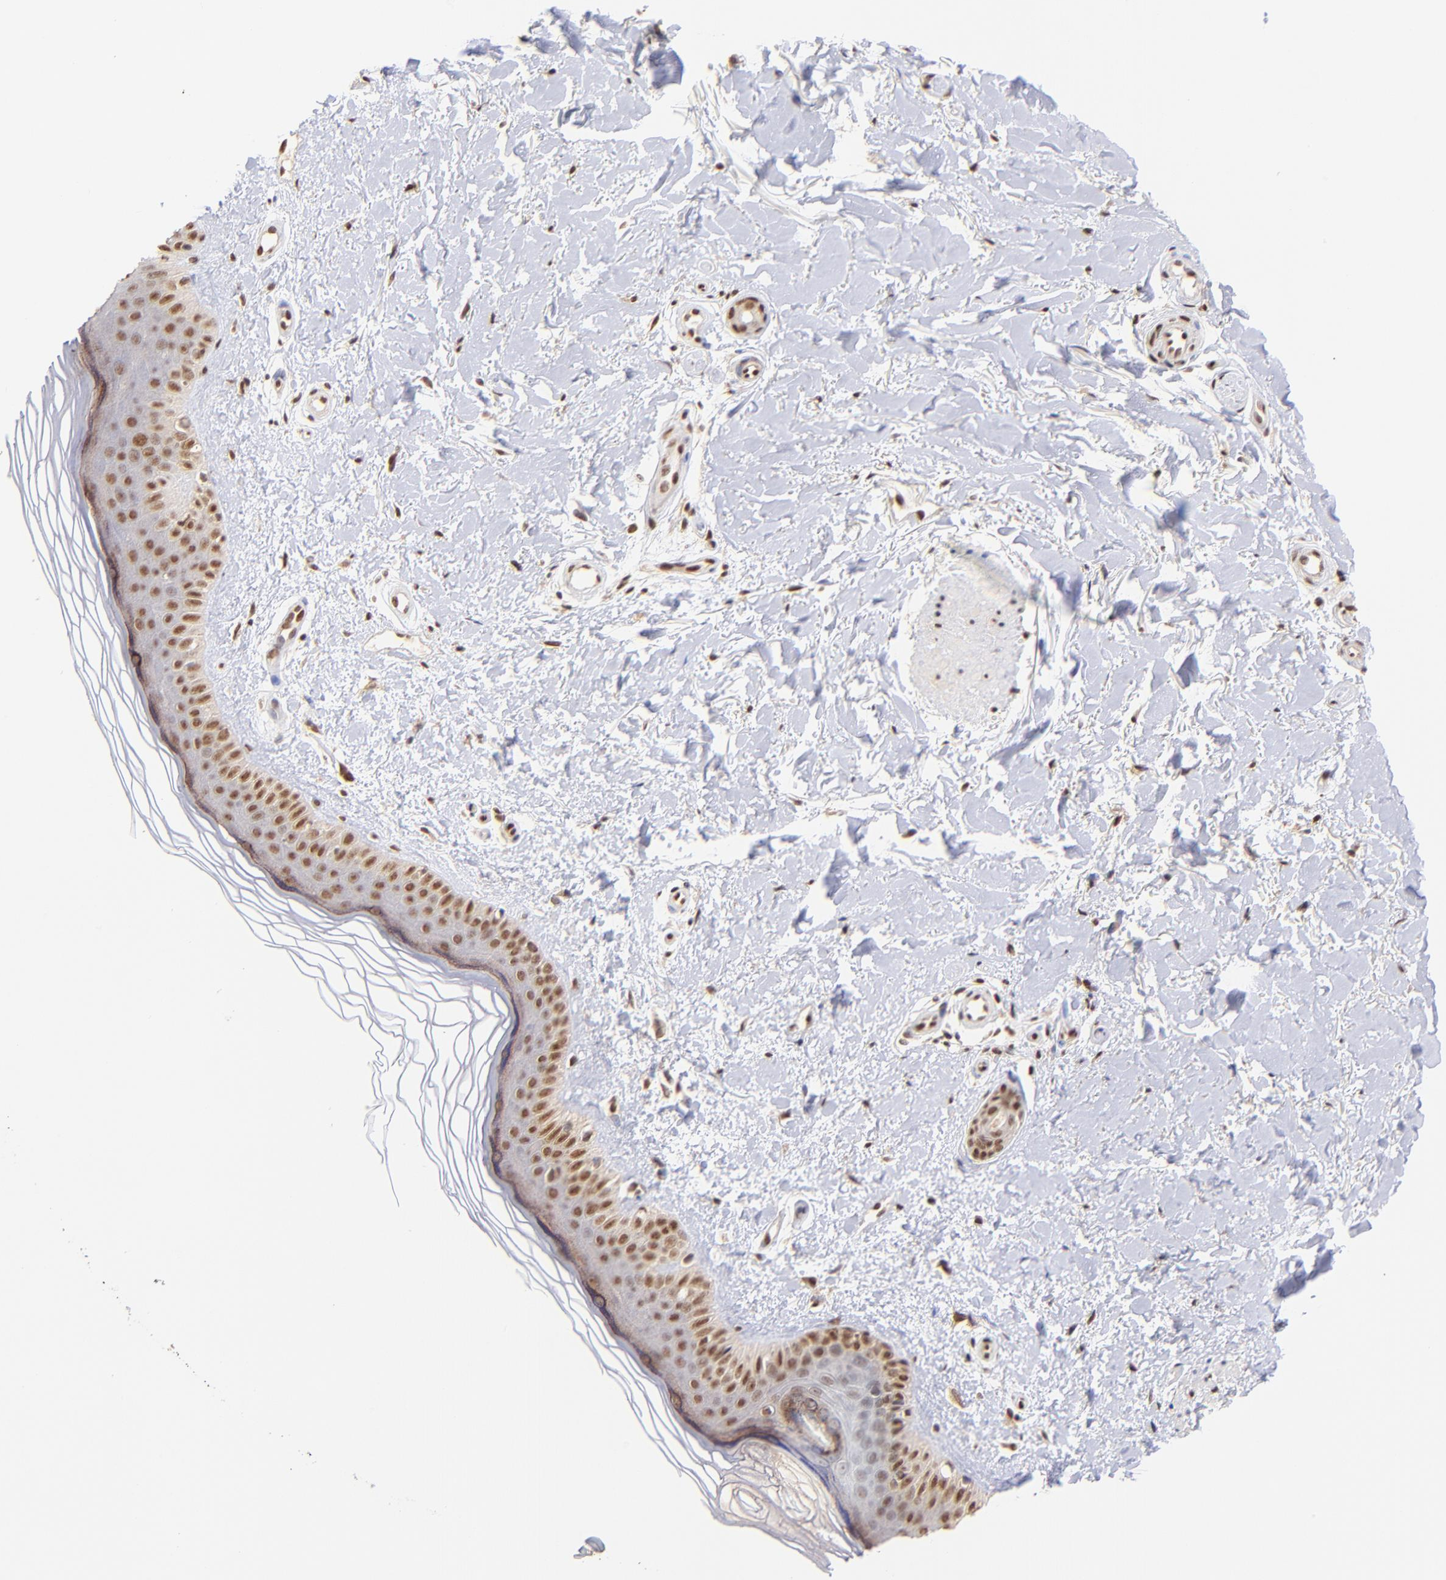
{"staining": {"intensity": "moderate", "quantity": ">75%", "location": "cytoplasmic/membranous,nuclear"}, "tissue": "skin", "cell_type": "Fibroblasts", "image_type": "normal", "snomed": [{"axis": "morphology", "description": "Normal tissue, NOS"}, {"axis": "topography", "description": "Skin"}], "caption": "IHC (DAB (3,3'-diaminobenzidine)) staining of normal human skin exhibits moderate cytoplasmic/membranous,nuclear protein expression in about >75% of fibroblasts.", "gene": "WDR25", "patient": {"sex": "female", "age": 19}}